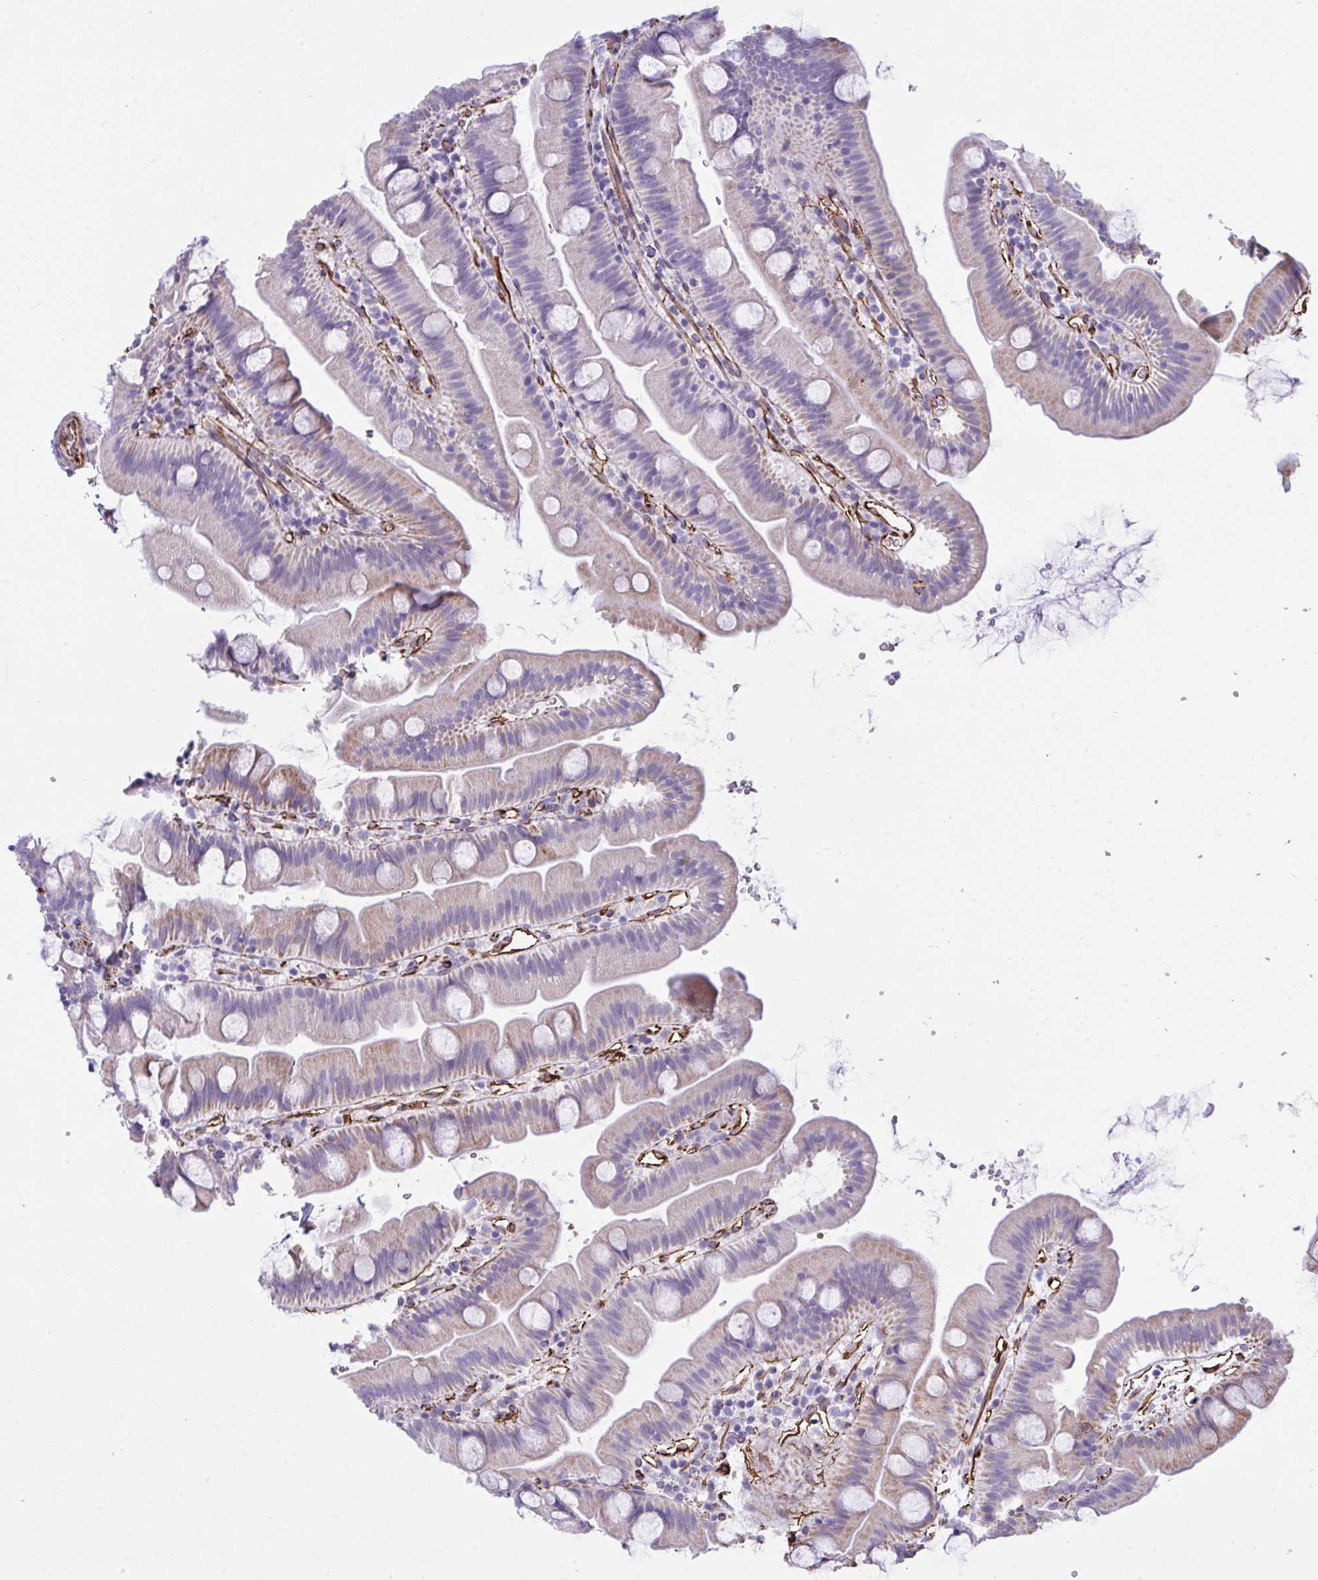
{"staining": {"intensity": "weak", "quantity": "<25%", "location": "cytoplasmic/membranous"}, "tissue": "small intestine", "cell_type": "Glandular cells", "image_type": "normal", "snomed": [{"axis": "morphology", "description": "Normal tissue, NOS"}, {"axis": "topography", "description": "Small intestine"}], "caption": "The image demonstrates no staining of glandular cells in normal small intestine. (Stains: DAB (3,3'-diaminobenzidine) IHC with hematoxylin counter stain, Microscopy: brightfield microscopy at high magnification).", "gene": "SLC35B1", "patient": {"sex": "female", "age": 68}}